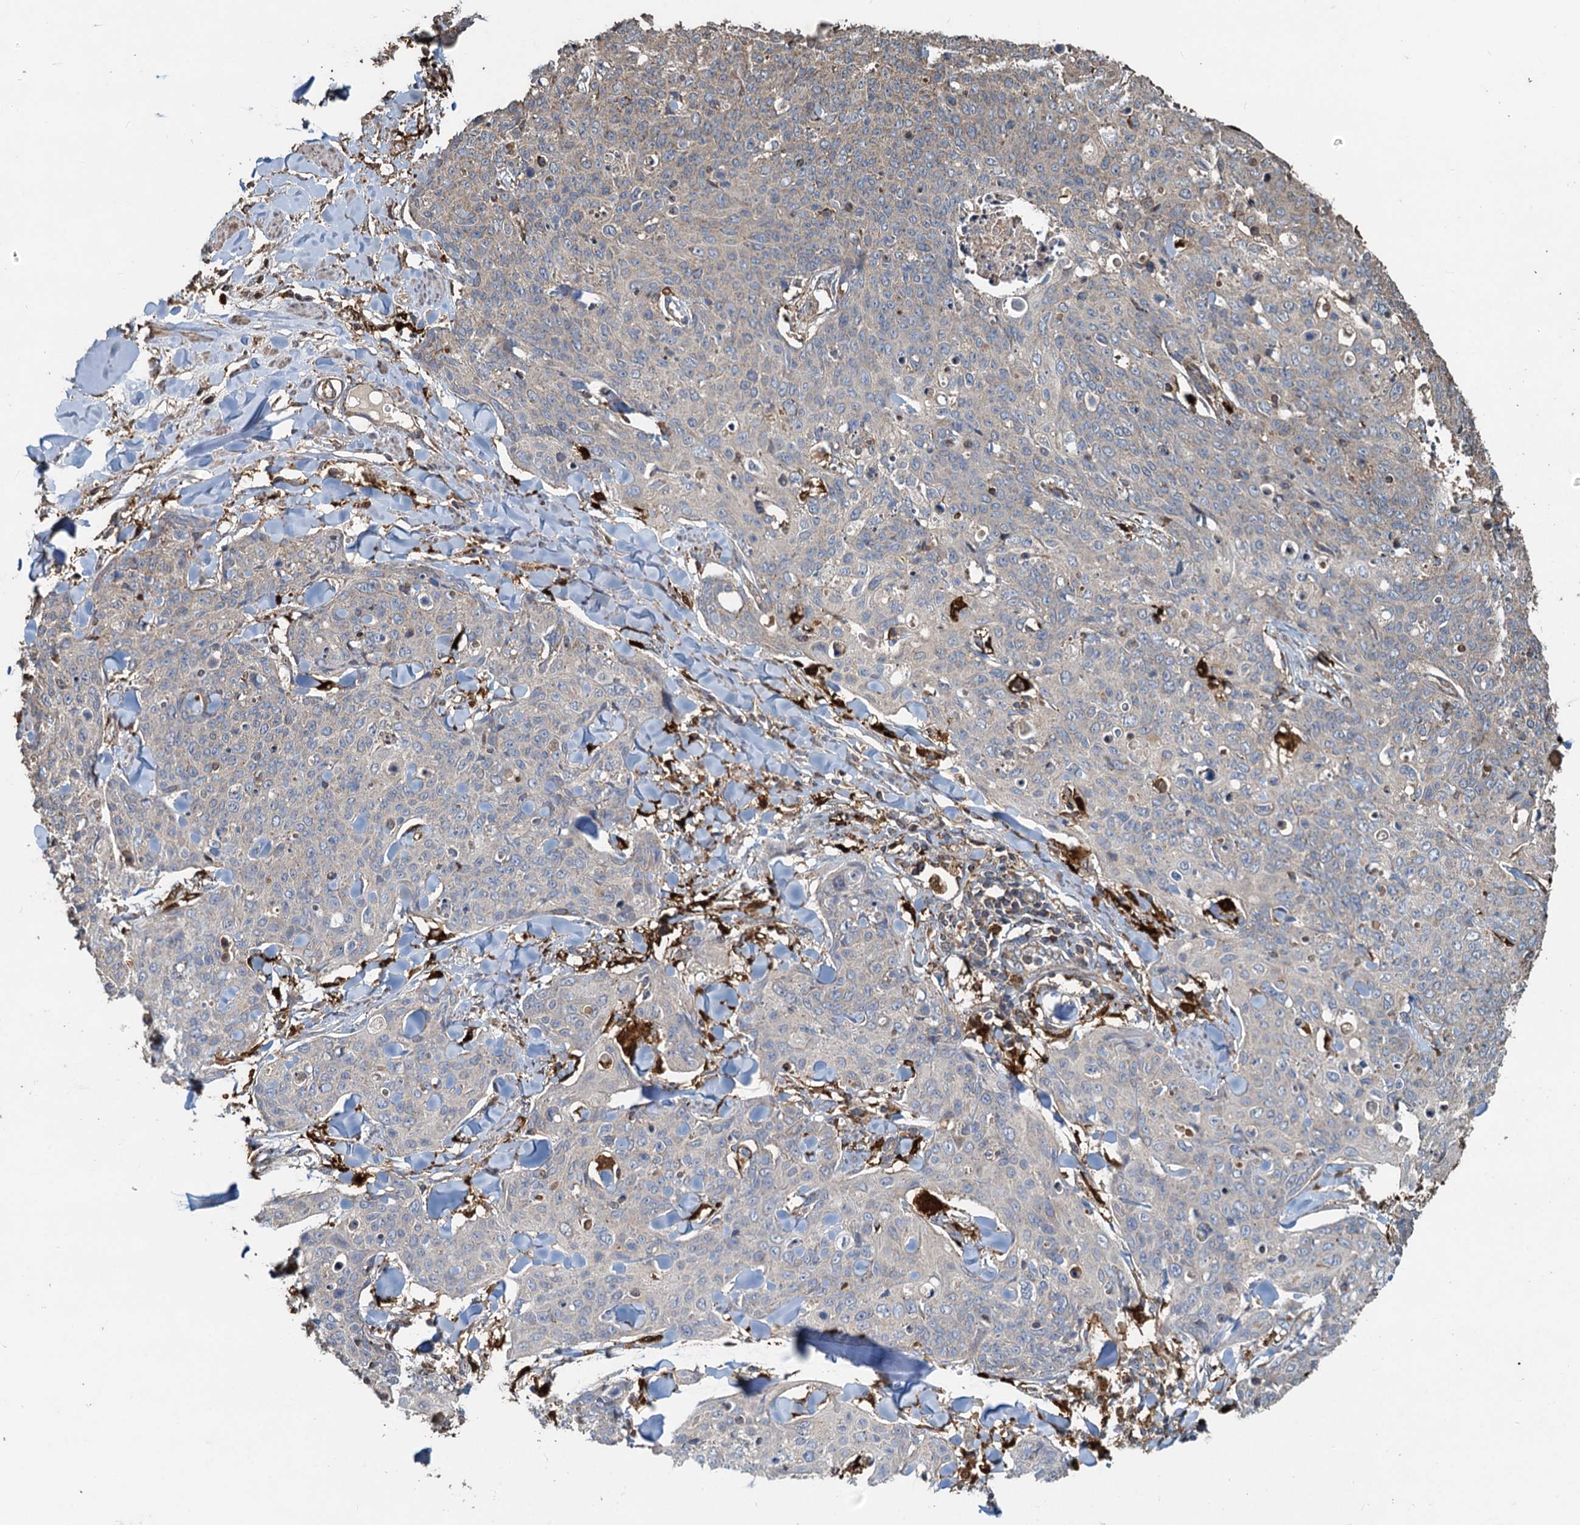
{"staining": {"intensity": "weak", "quantity": "<25%", "location": "cytoplasmic/membranous"}, "tissue": "skin cancer", "cell_type": "Tumor cells", "image_type": "cancer", "snomed": [{"axis": "morphology", "description": "Squamous cell carcinoma, NOS"}, {"axis": "topography", "description": "Skin"}, {"axis": "topography", "description": "Vulva"}], "caption": "The micrograph shows no significant positivity in tumor cells of skin cancer (squamous cell carcinoma). Nuclei are stained in blue.", "gene": "SDS", "patient": {"sex": "female", "age": 85}}